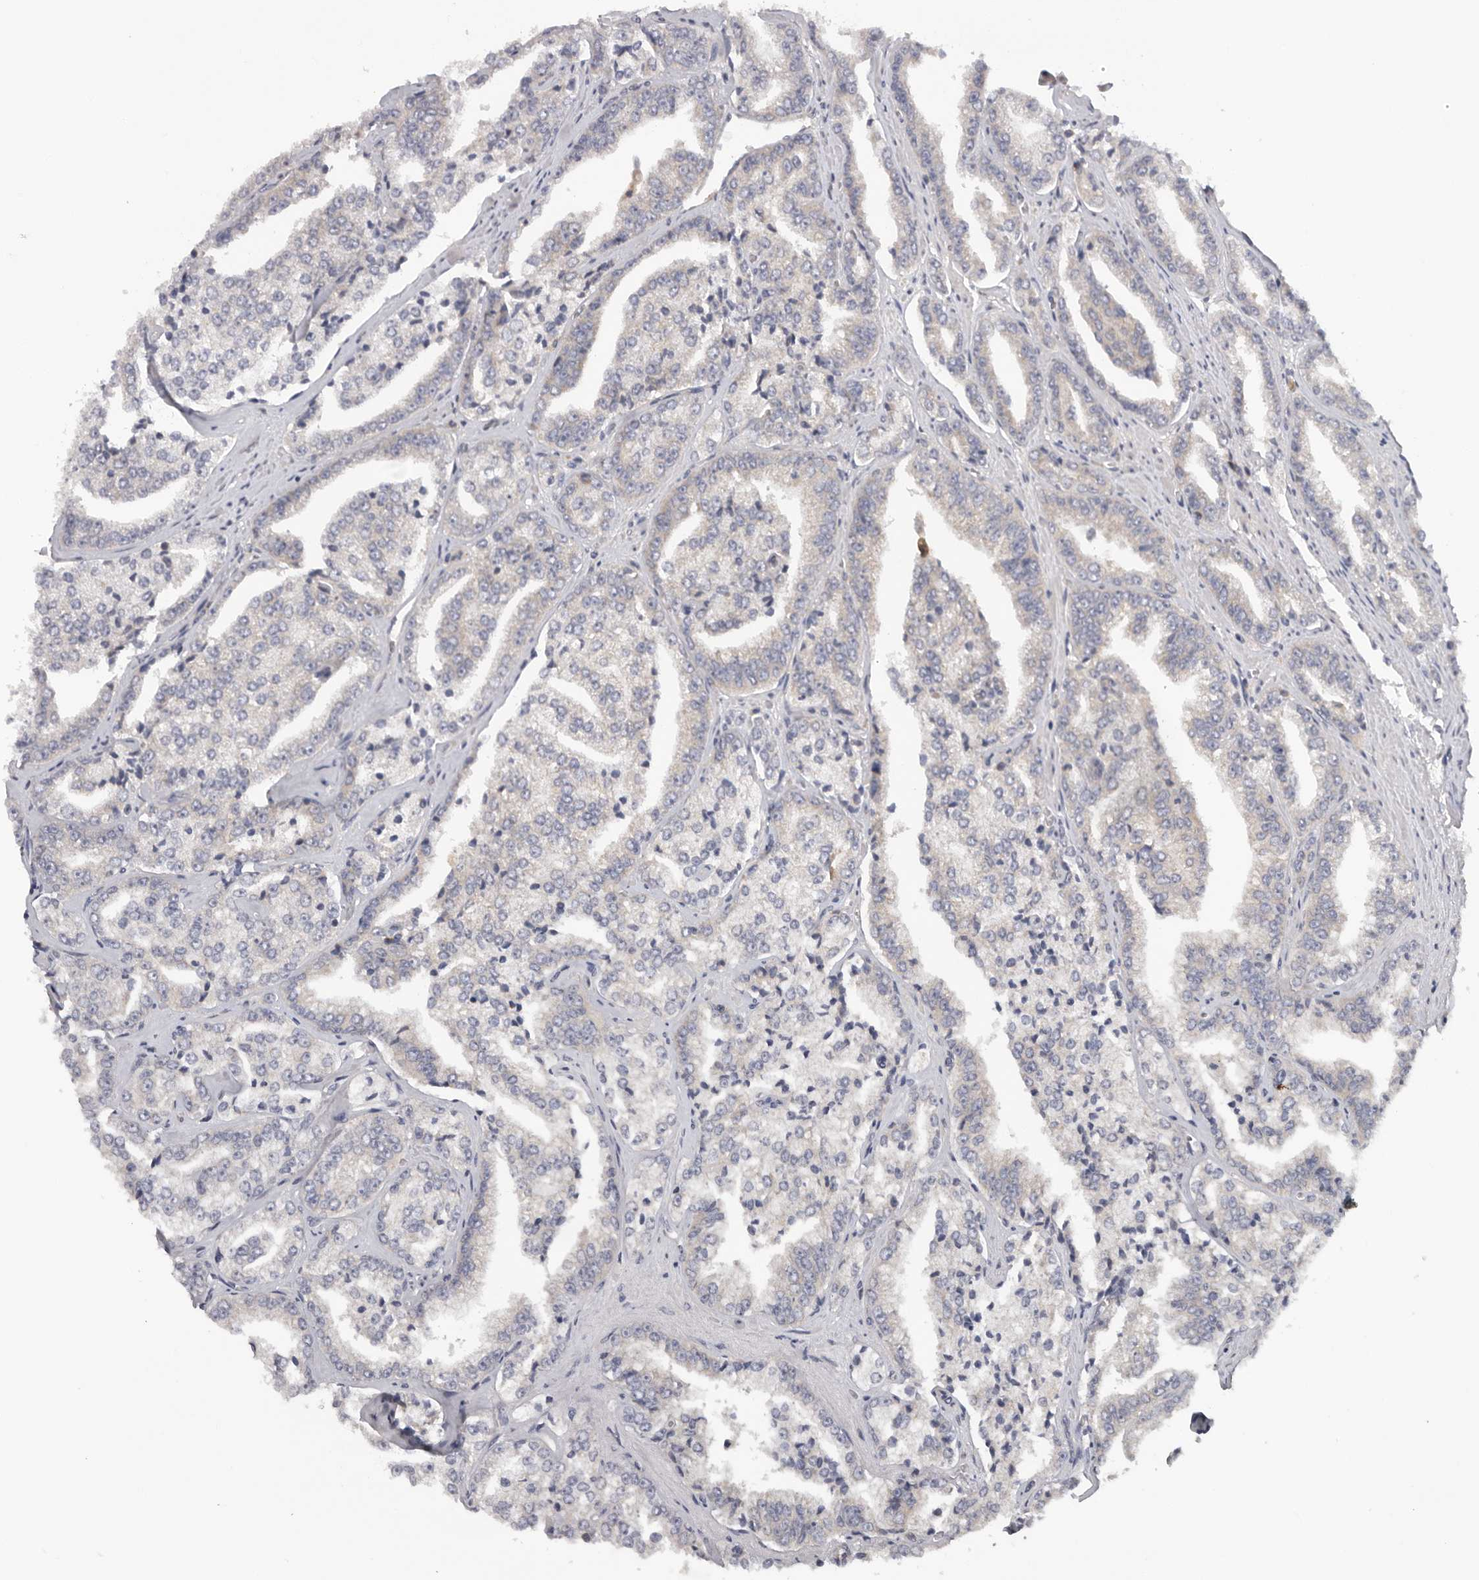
{"staining": {"intensity": "weak", "quantity": "<25%", "location": "cytoplasmic/membranous"}, "tissue": "prostate cancer", "cell_type": "Tumor cells", "image_type": "cancer", "snomed": [{"axis": "morphology", "description": "Adenocarcinoma, High grade"}, {"axis": "topography", "description": "Prostate"}], "caption": "Immunohistochemical staining of prostate cancer (adenocarcinoma (high-grade)) exhibits no significant expression in tumor cells.", "gene": "PPP1R42", "patient": {"sex": "male", "age": 71}}